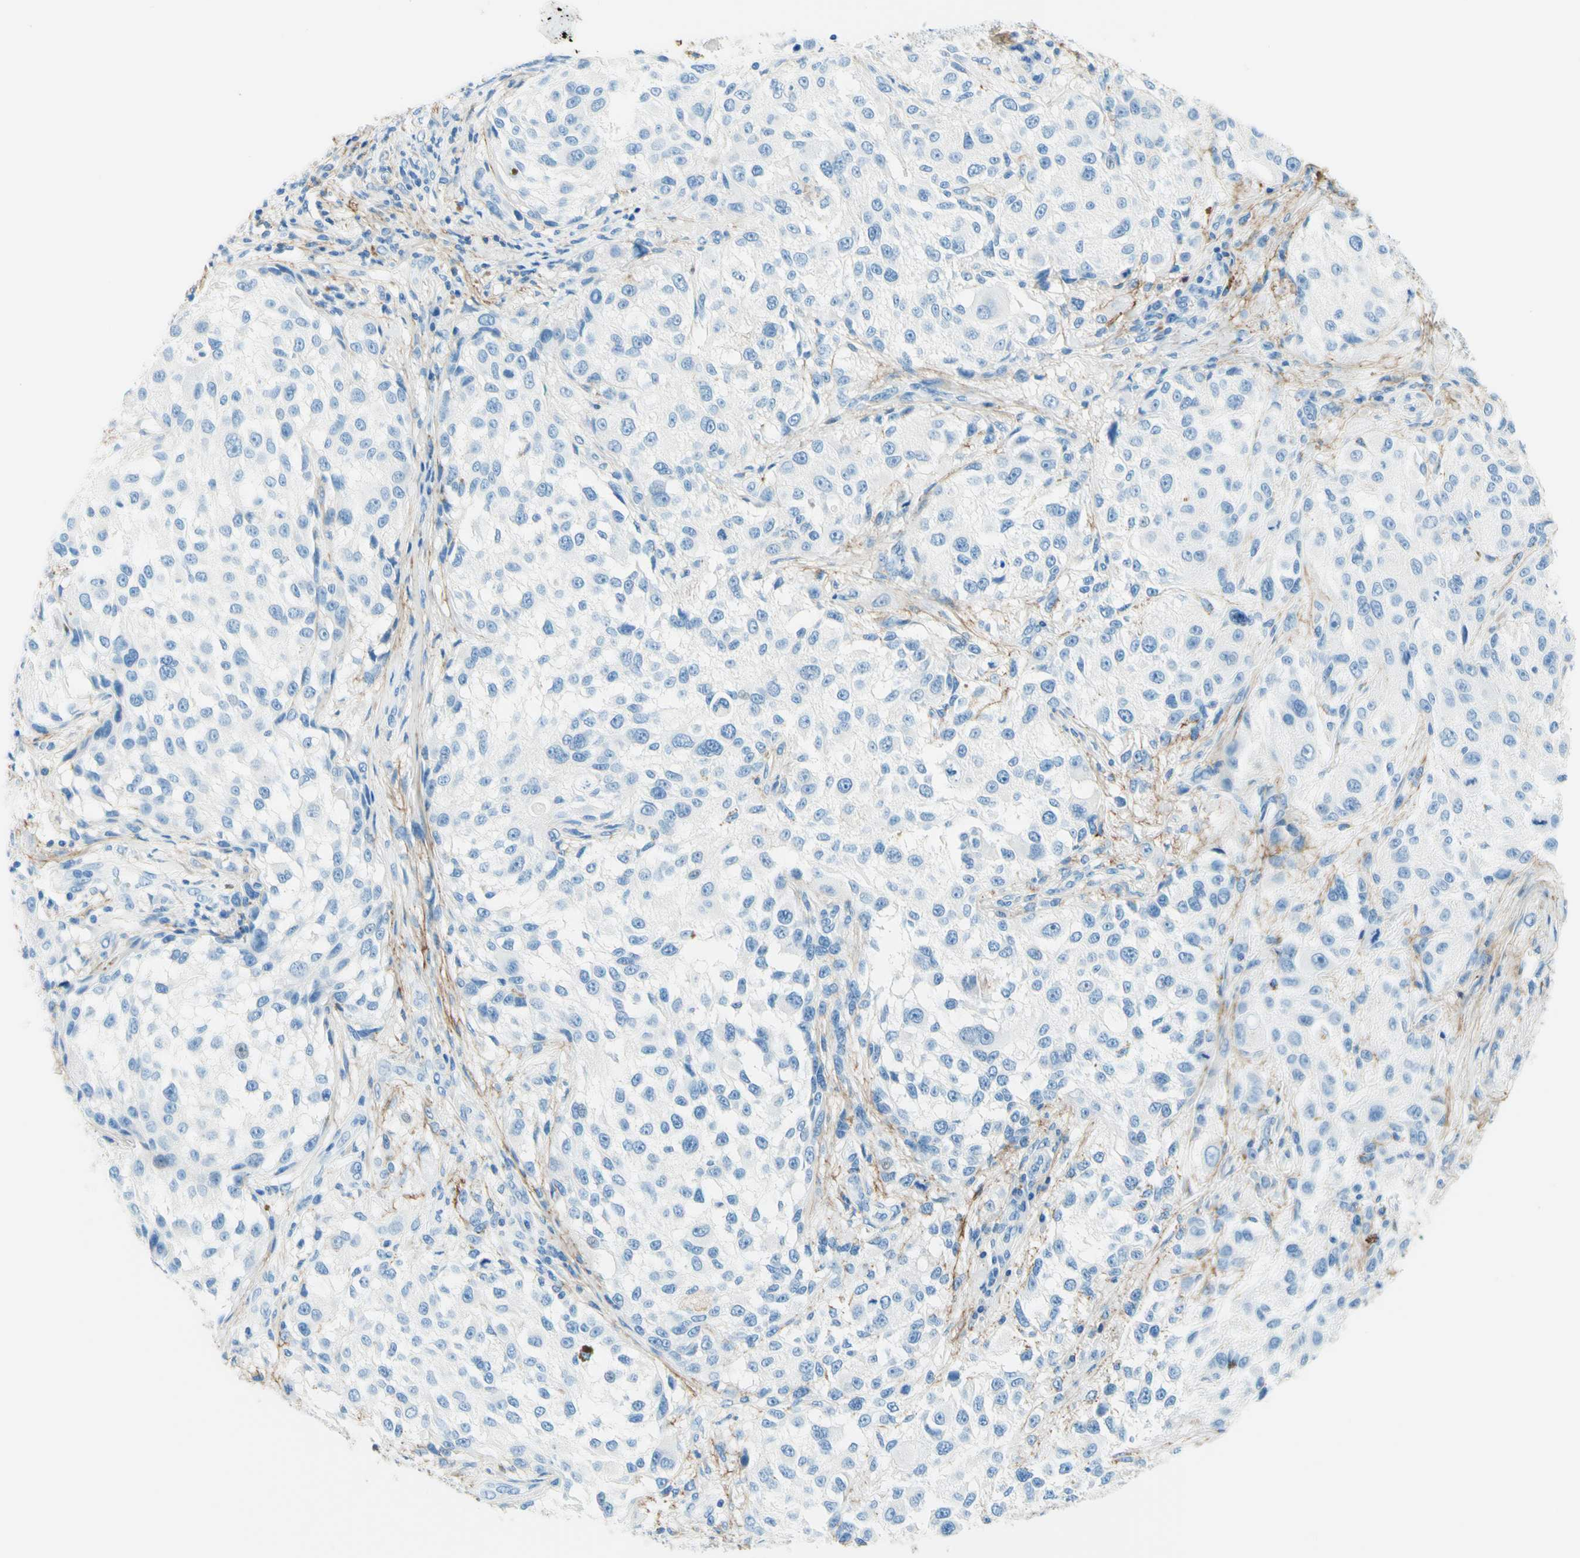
{"staining": {"intensity": "negative", "quantity": "none", "location": "none"}, "tissue": "melanoma", "cell_type": "Tumor cells", "image_type": "cancer", "snomed": [{"axis": "morphology", "description": "Necrosis, NOS"}, {"axis": "morphology", "description": "Malignant melanoma, NOS"}, {"axis": "topography", "description": "Skin"}], "caption": "This is an IHC histopathology image of human melanoma. There is no staining in tumor cells.", "gene": "MFAP5", "patient": {"sex": "female", "age": 87}}